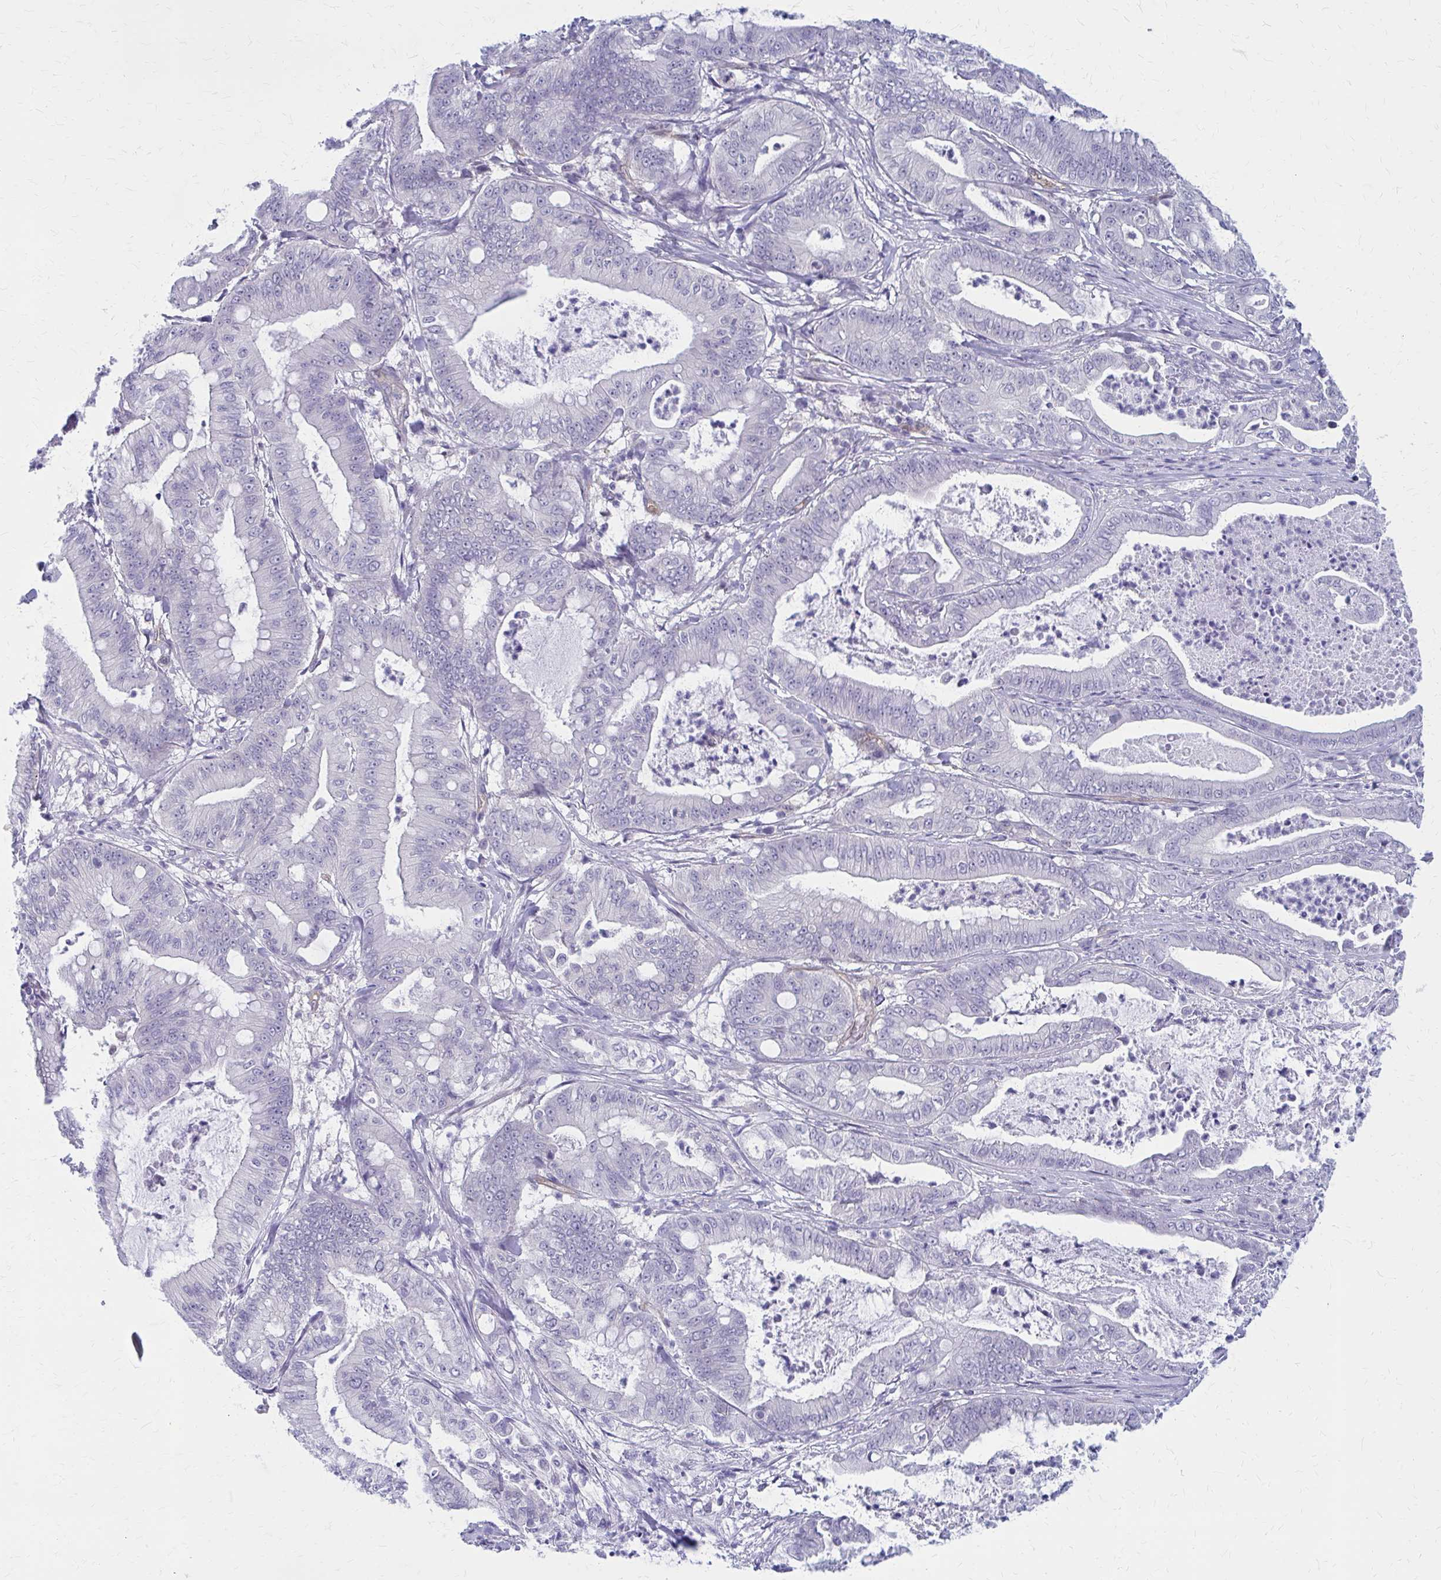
{"staining": {"intensity": "negative", "quantity": "none", "location": "none"}, "tissue": "pancreatic cancer", "cell_type": "Tumor cells", "image_type": "cancer", "snomed": [{"axis": "morphology", "description": "Adenocarcinoma, NOS"}, {"axis": "topography", "description": "Pancreas"}], "caption": "This is an IHC micrograph of human pancreatic adenocarcinoma. There is no positivity in tumor cells.", "gene": "CLIC2", "patient": {"sex": "male", "age": 71}}